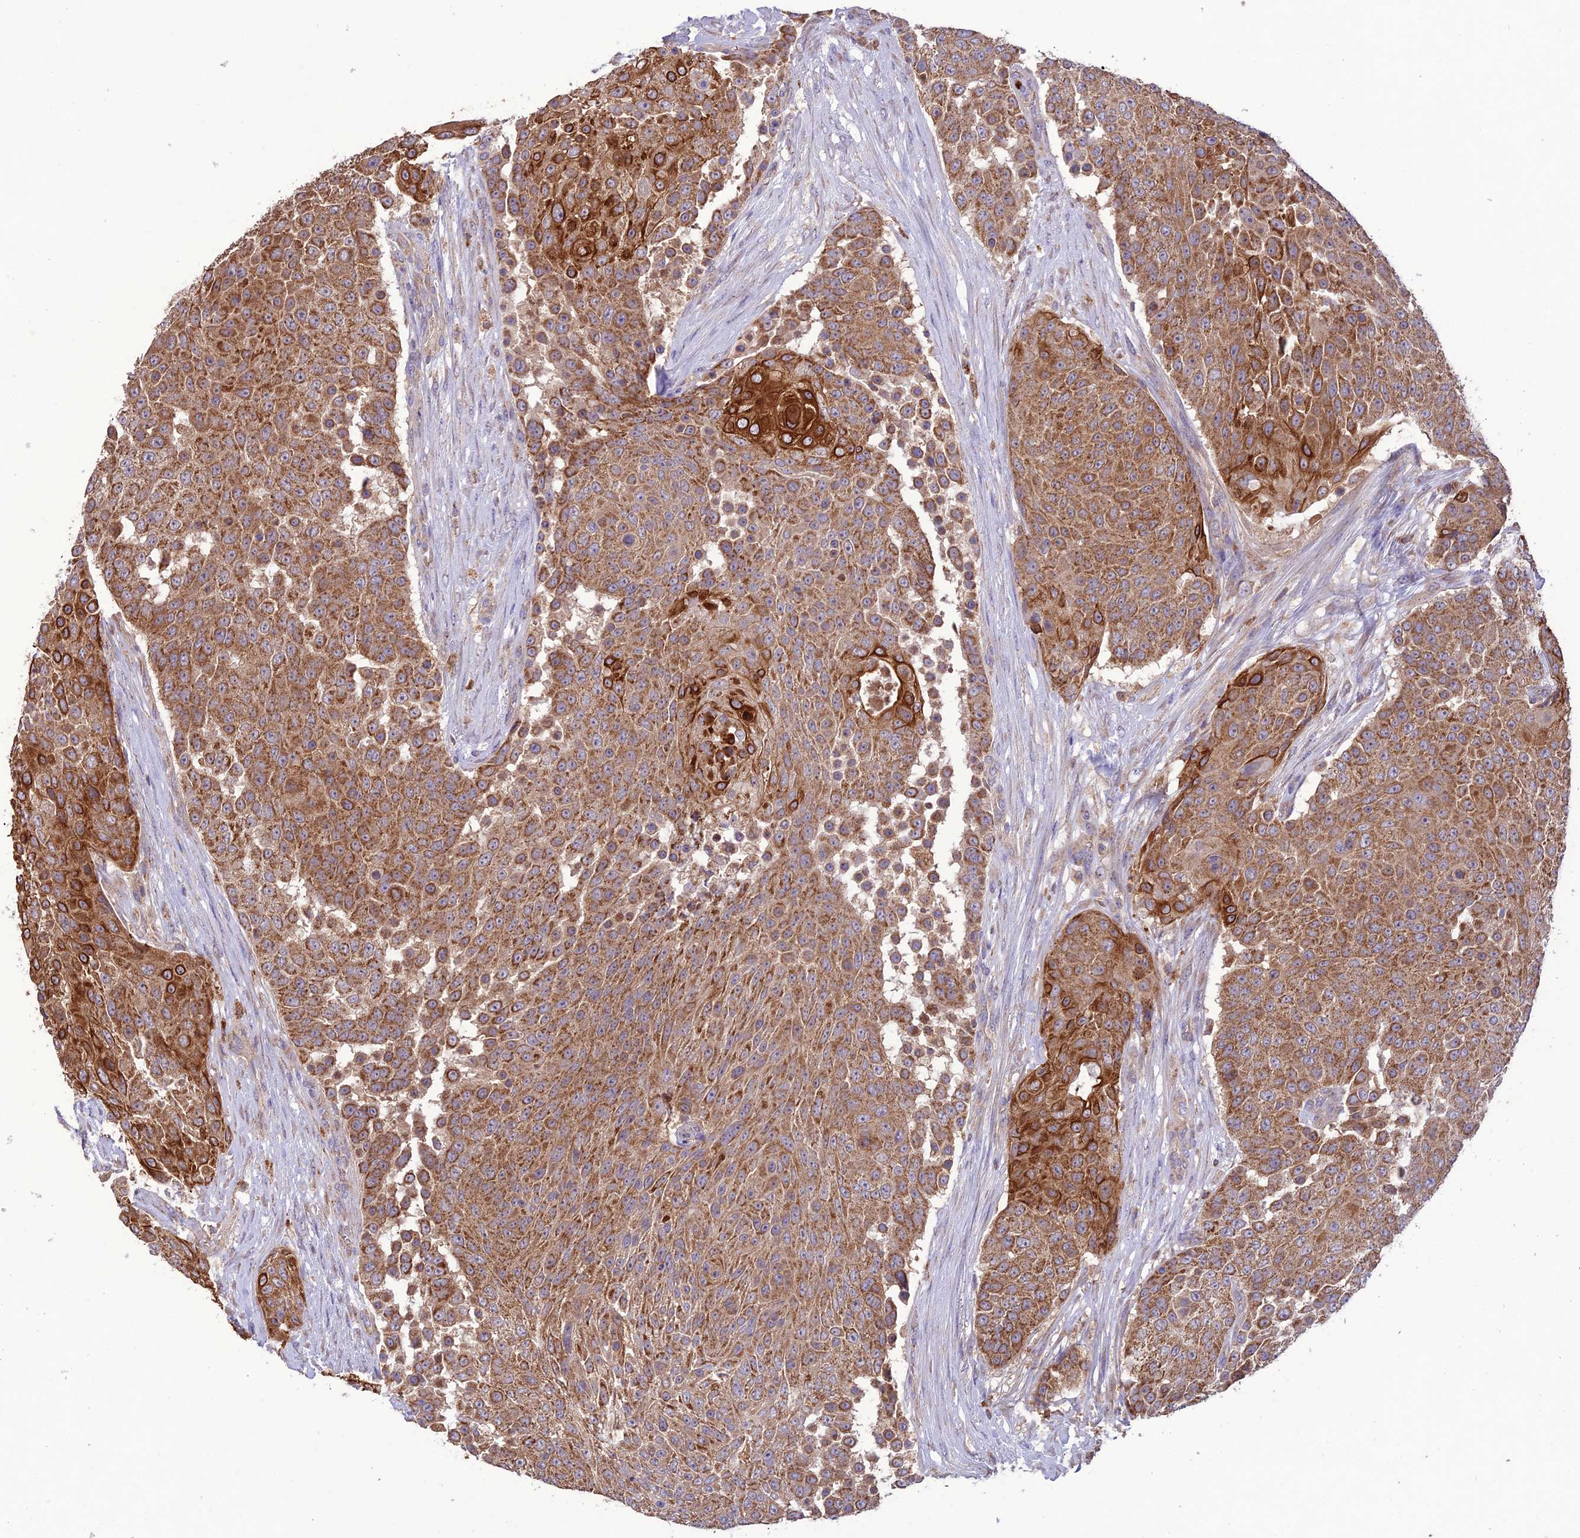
{"staining": {"intensity": "strong", "quantity": "25%-75%", "location": "cytoplasmic/membranous"}, "tissue": "urothelial cancer", "cell_type": "Tumor cells", "image_type": "cancer", "snomed": [{"axis": "morphology", "description": "Urothelial carcinoma, High grade"}, {"axis": "topography", "description": "Urinary bladder"}], "caption": "Protein analysis of urothelial carcinoma (high-grade) tissue displays strong cytoplasmic/membranous staining in approximately 25%-75% of tumor cells.", "gene": "NDUFAF1", "patient": {"sex": "female", "age": 63}}